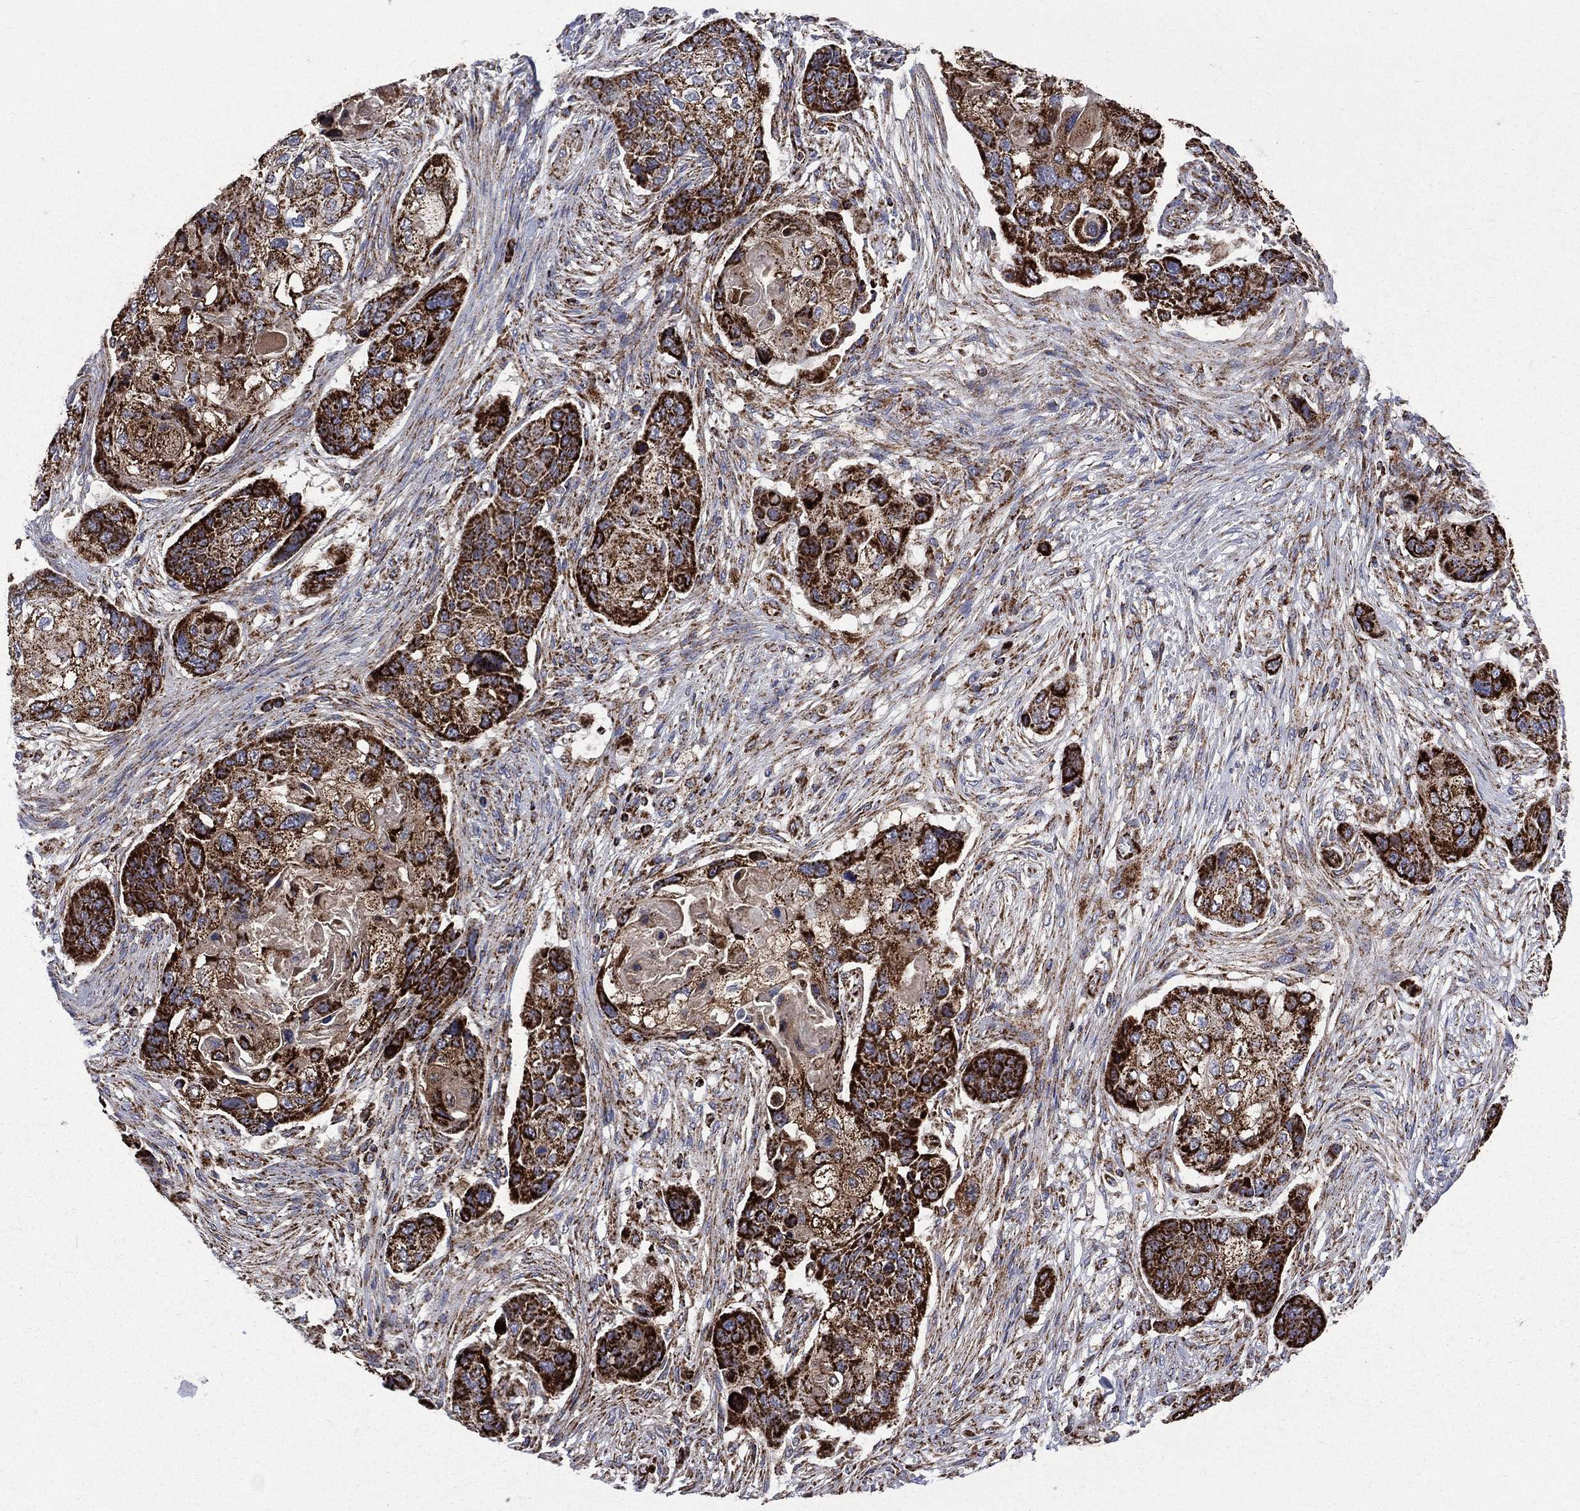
{"staining": {"intensity": "strong", "quantity": ">75%", "location": "cytoplasmic/membranous"}, "tissue": "lung cancer", "cell_type": "Tumor cells", "image_type": "cancer", "snomed": [{"axis": "morphology", "description": "Squamous cell carcinoma, NOS"}, {"axis": "topography", "description": "Lung"}], "caption": "Tumor cells demonstrate high levels of strong cytoplasmic/membranous positivity in about >75% of cells in lung squamous cell carcinoma.", "gene": "GOT2", "patient": {"sex": "male", "age": 69}}